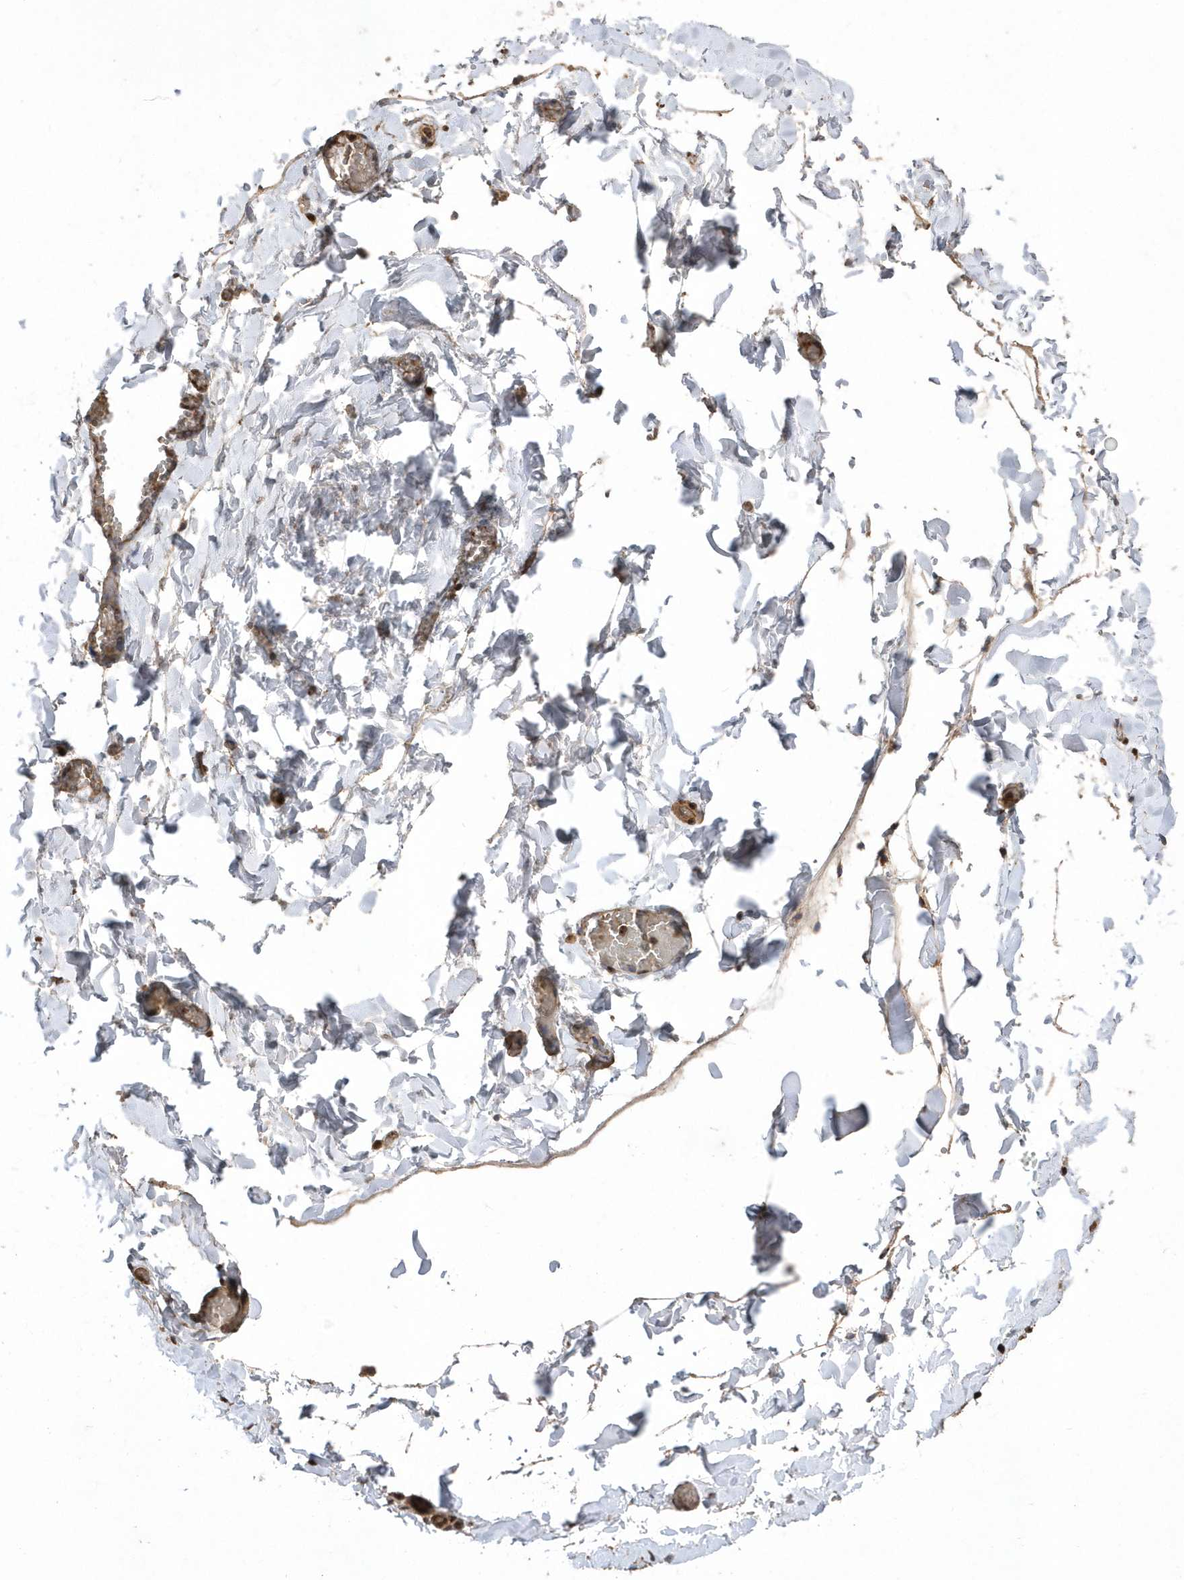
{"staining": {"intensity": "moderate", "quantity": ">75%", "location": "cytoplasmic/membranous,nuclear"}, "tissue": "soft tissue", "cell_type": "Chondrocytes", "image_type": "normal", "snomed": [{"axis": "morphology", "description": "Normal tissue, NOS"}, {"axis": "topography", "description": "Gallbladder"}, {"axis": "topography", "description": "Peripheral nerve tissue"}], "caption": "Moderate cytoplasmic/membranous,nuclear positivity is present in about >75% of chondrocytes in normal soft tissue. Immunohistochemistry (ihc) stains the protein of interest in brown and the nuclei are stained blue.", "gene": "WASHC5", "patient": {"sex": "male", "age": 38}}